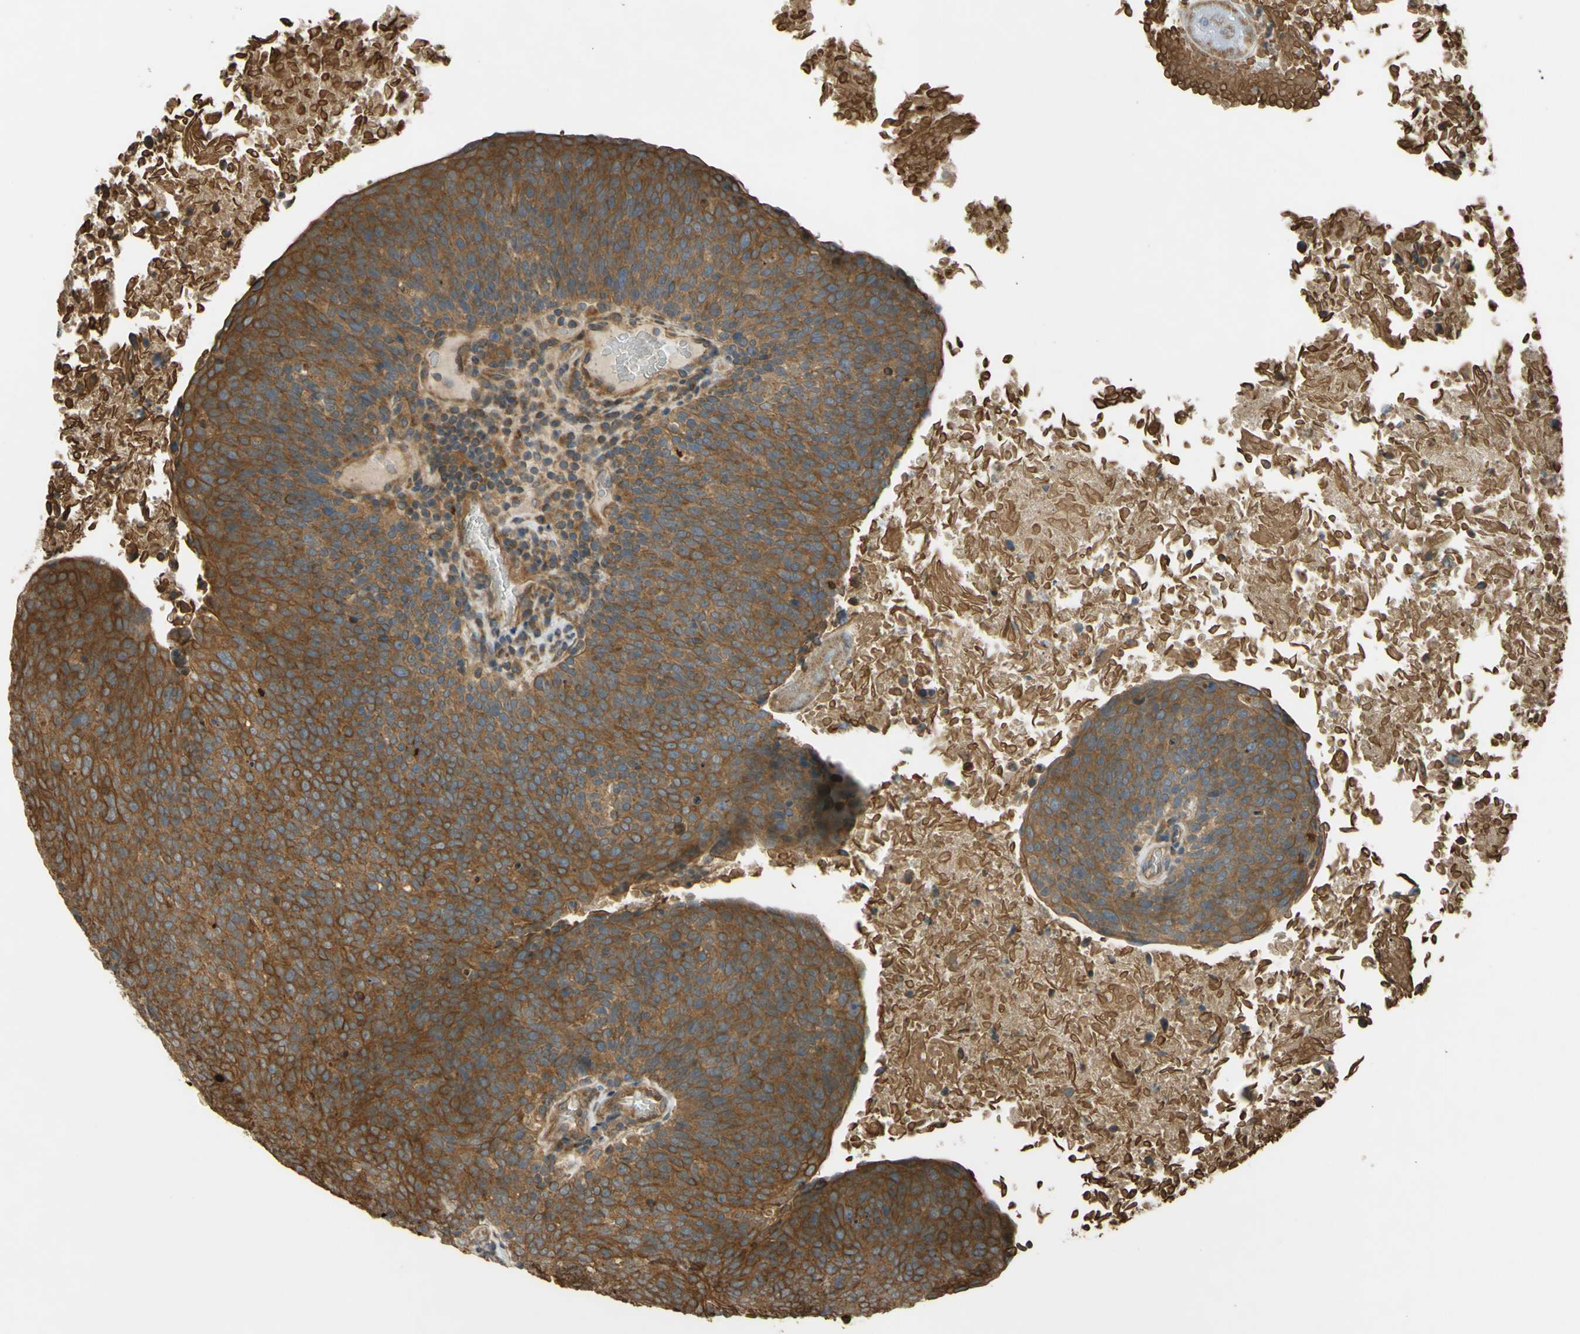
{"staining": {"intensity": "moderate", "quantity": ">75%", "location": "cytoplasmic/membranous"}, "tissue": "head and neck cancer", "cell_type": "Tumor cells", "image_type": "cancer", "snomed": [{"axis": "morphology", "description": "Squamous cell carcinoma, NOS"}, {"axis": "morphology", "description": "Squamous cell carcinoma, metastatic, NOS"}, {"axis": "topography", "description": "Lymph node"}, {"axis": "topography", "description": "Head-Neck"}], "caption": "IHC (DAB (3,3'-diaminobenzidine)) staining of human head and neck squamous cell carcinoma reveals moderate cytoplasmic/membranous protein staining in about >75% of tumor cells.", "gene": "FLII", "patient": {"sex": "male", "age": 62}}